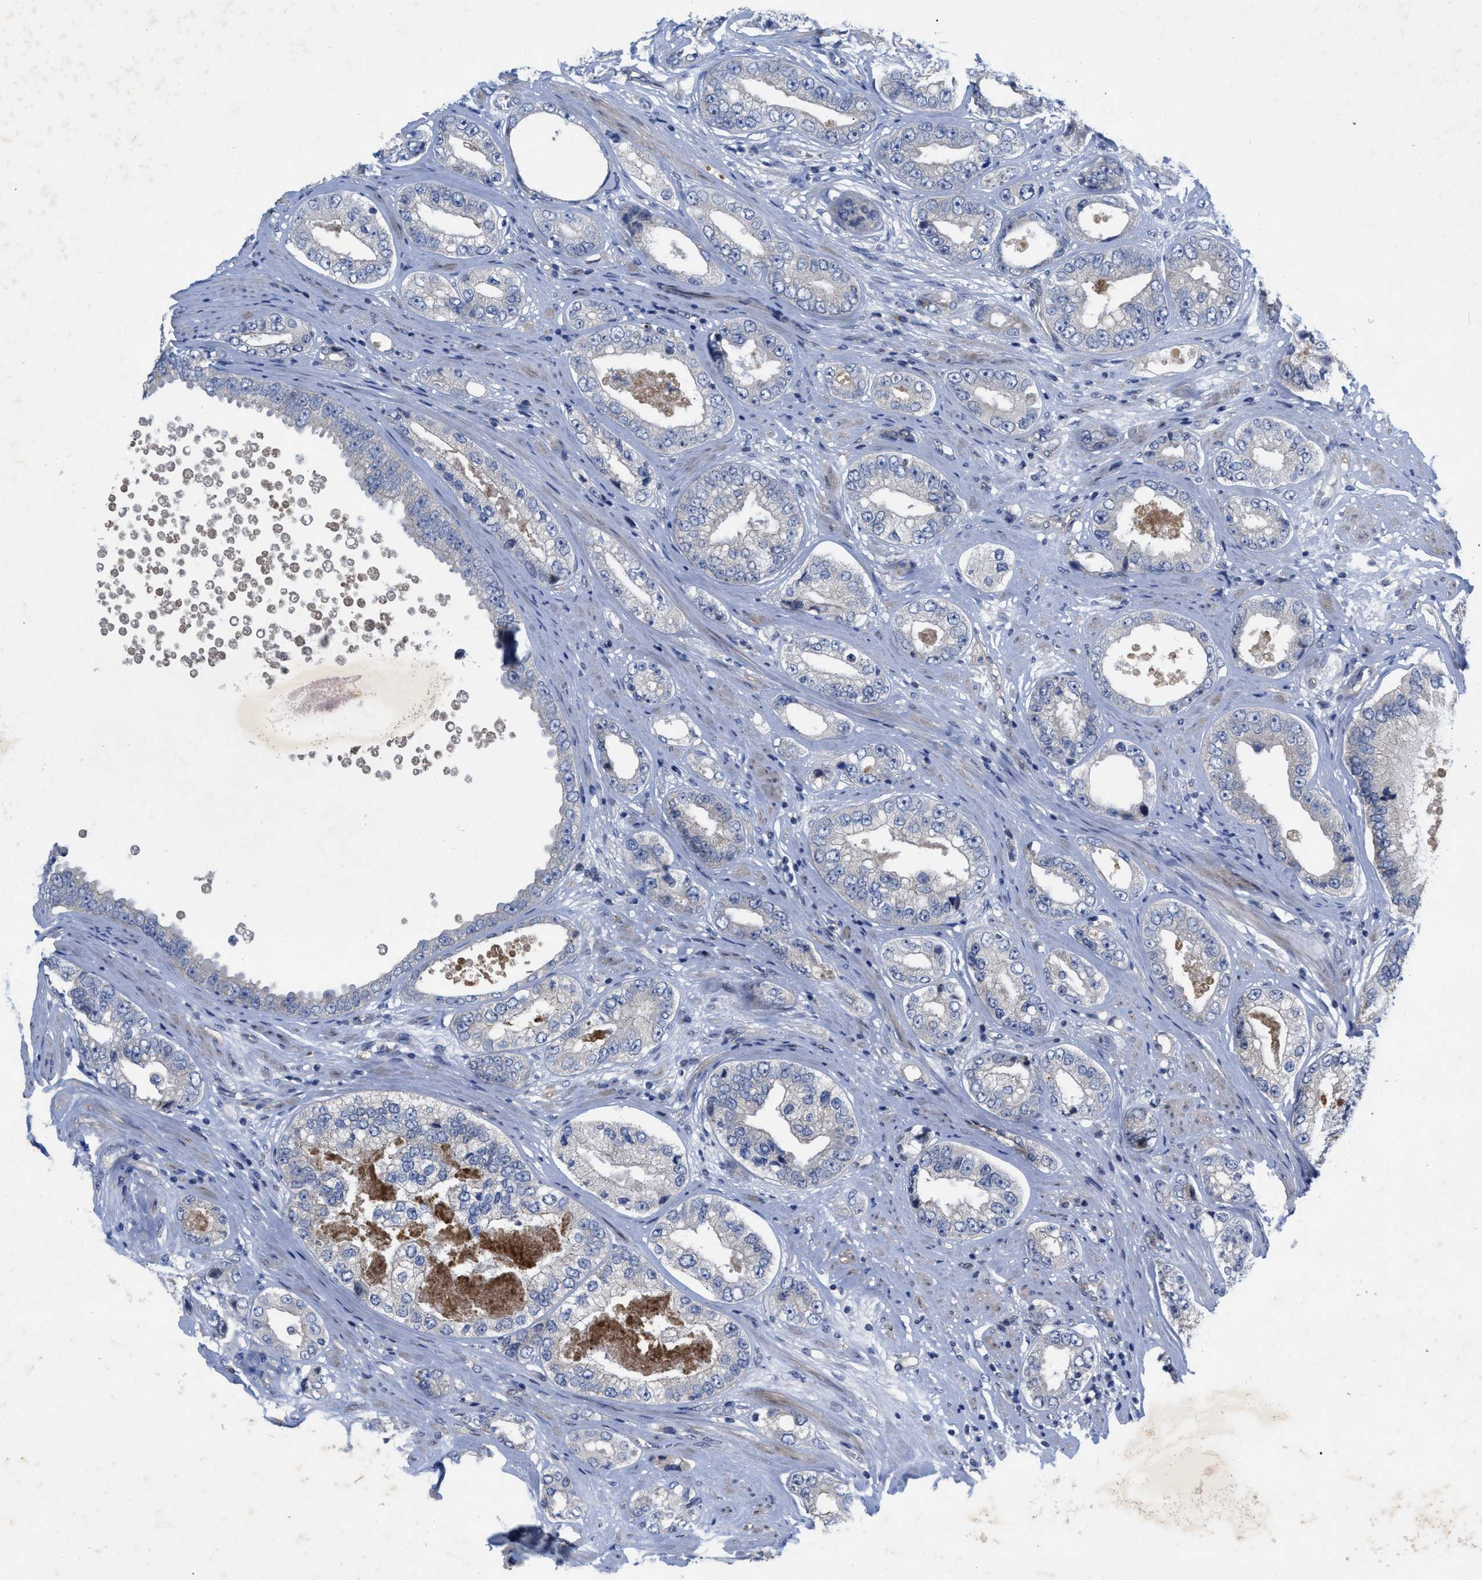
{"staining": {"intensity": "negative", "quantity": "none", "location": "none"}, "tissue": "prostate cancer", "cell_type": "Tumor cells", "image_type": "cancer", "snomed": [{"axis": "morphology", "description": "Adenocarcinoma, High grade"}, {"axis": "topography", "description": "Prostate"}], "caption": "There is no significant staining in tumor cells of adenocarcinoma (high-grade) (prostate).", "gene": "NDEL1", "patient": {"sex": "male", "age": 61}}